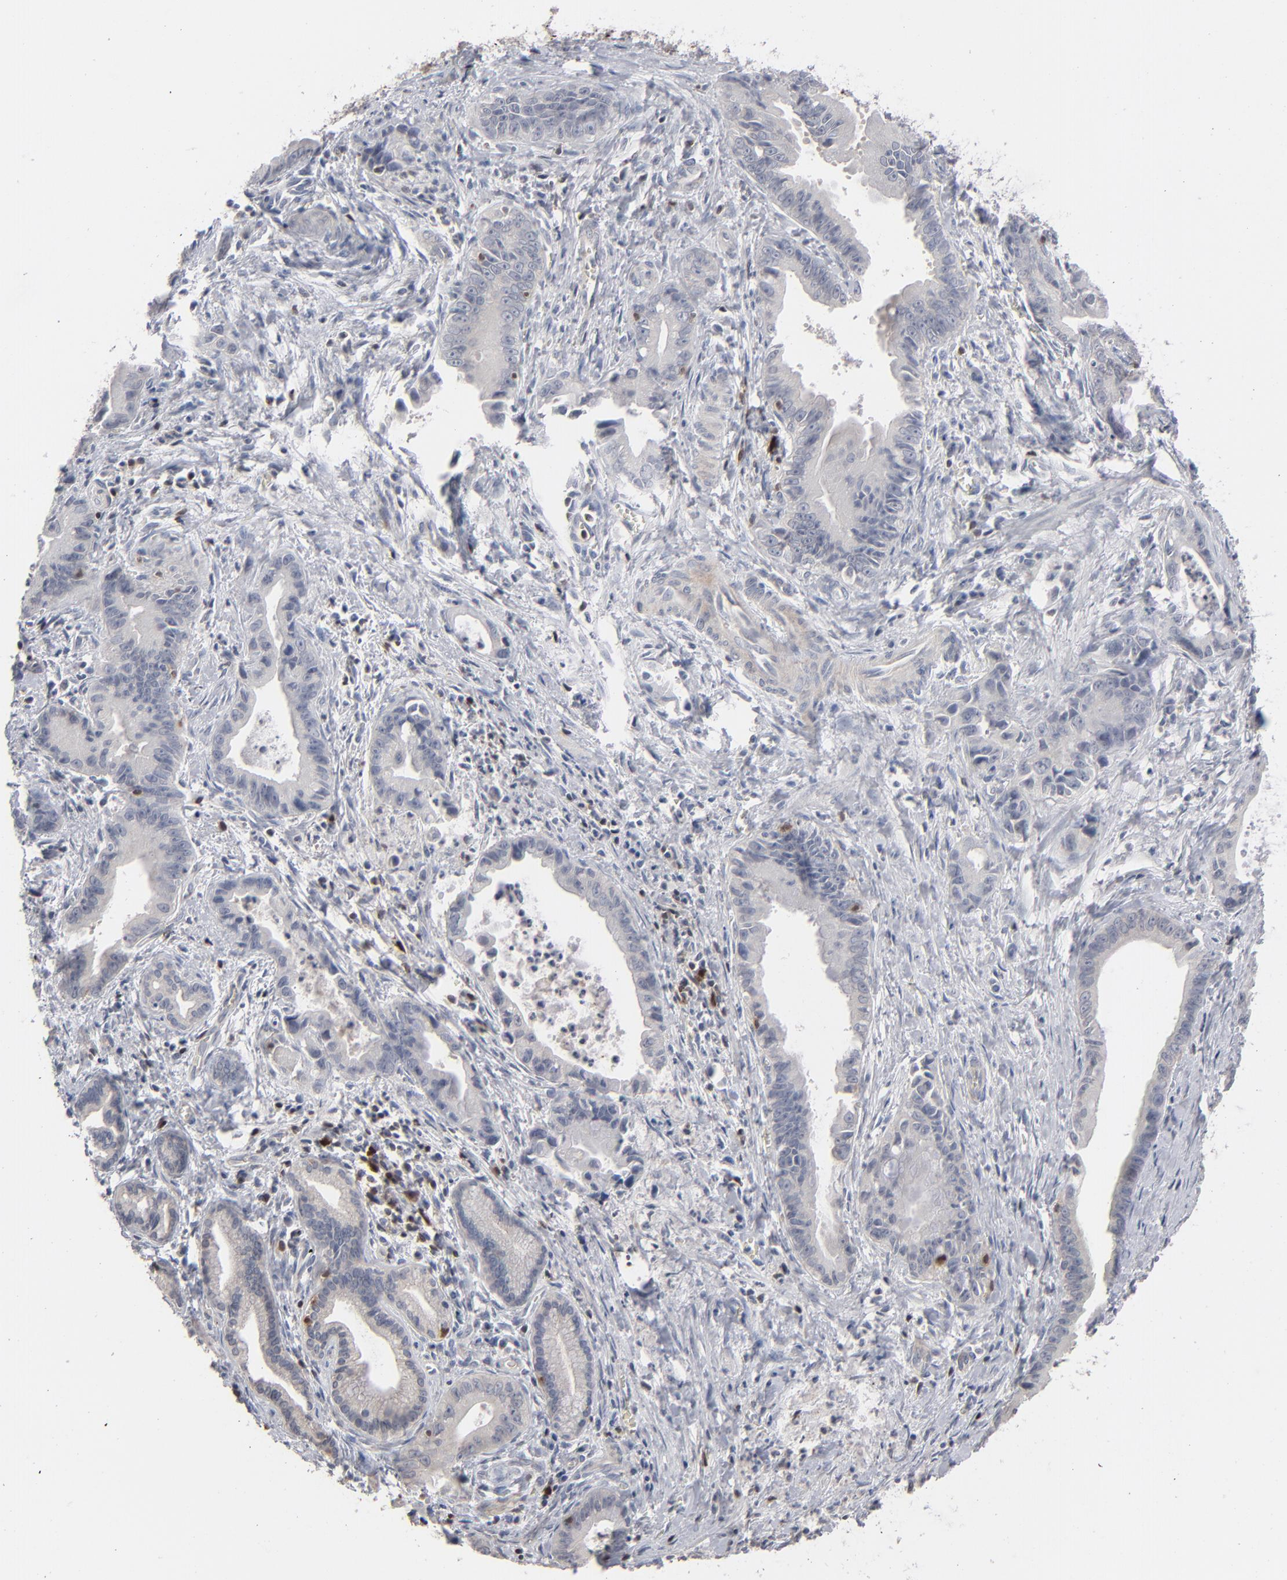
{"staining": {"intensity": "negative", "quantity": "none", "location": "none"}, "tissue": "liver cancer", "cell_type": "Tumor cells", "image_type": "cancer", "snomed": [{"axis": "morphology", "description": "Cholangiocarcinoma"}, {"axis": "topography", "description": "Liver"}], "caption": "Tumor cells are negative for brown protein staining in cholangiocarcinoma (liver).", "gene": "STAT4", "patient": {"sex": "female", "age": 55}}